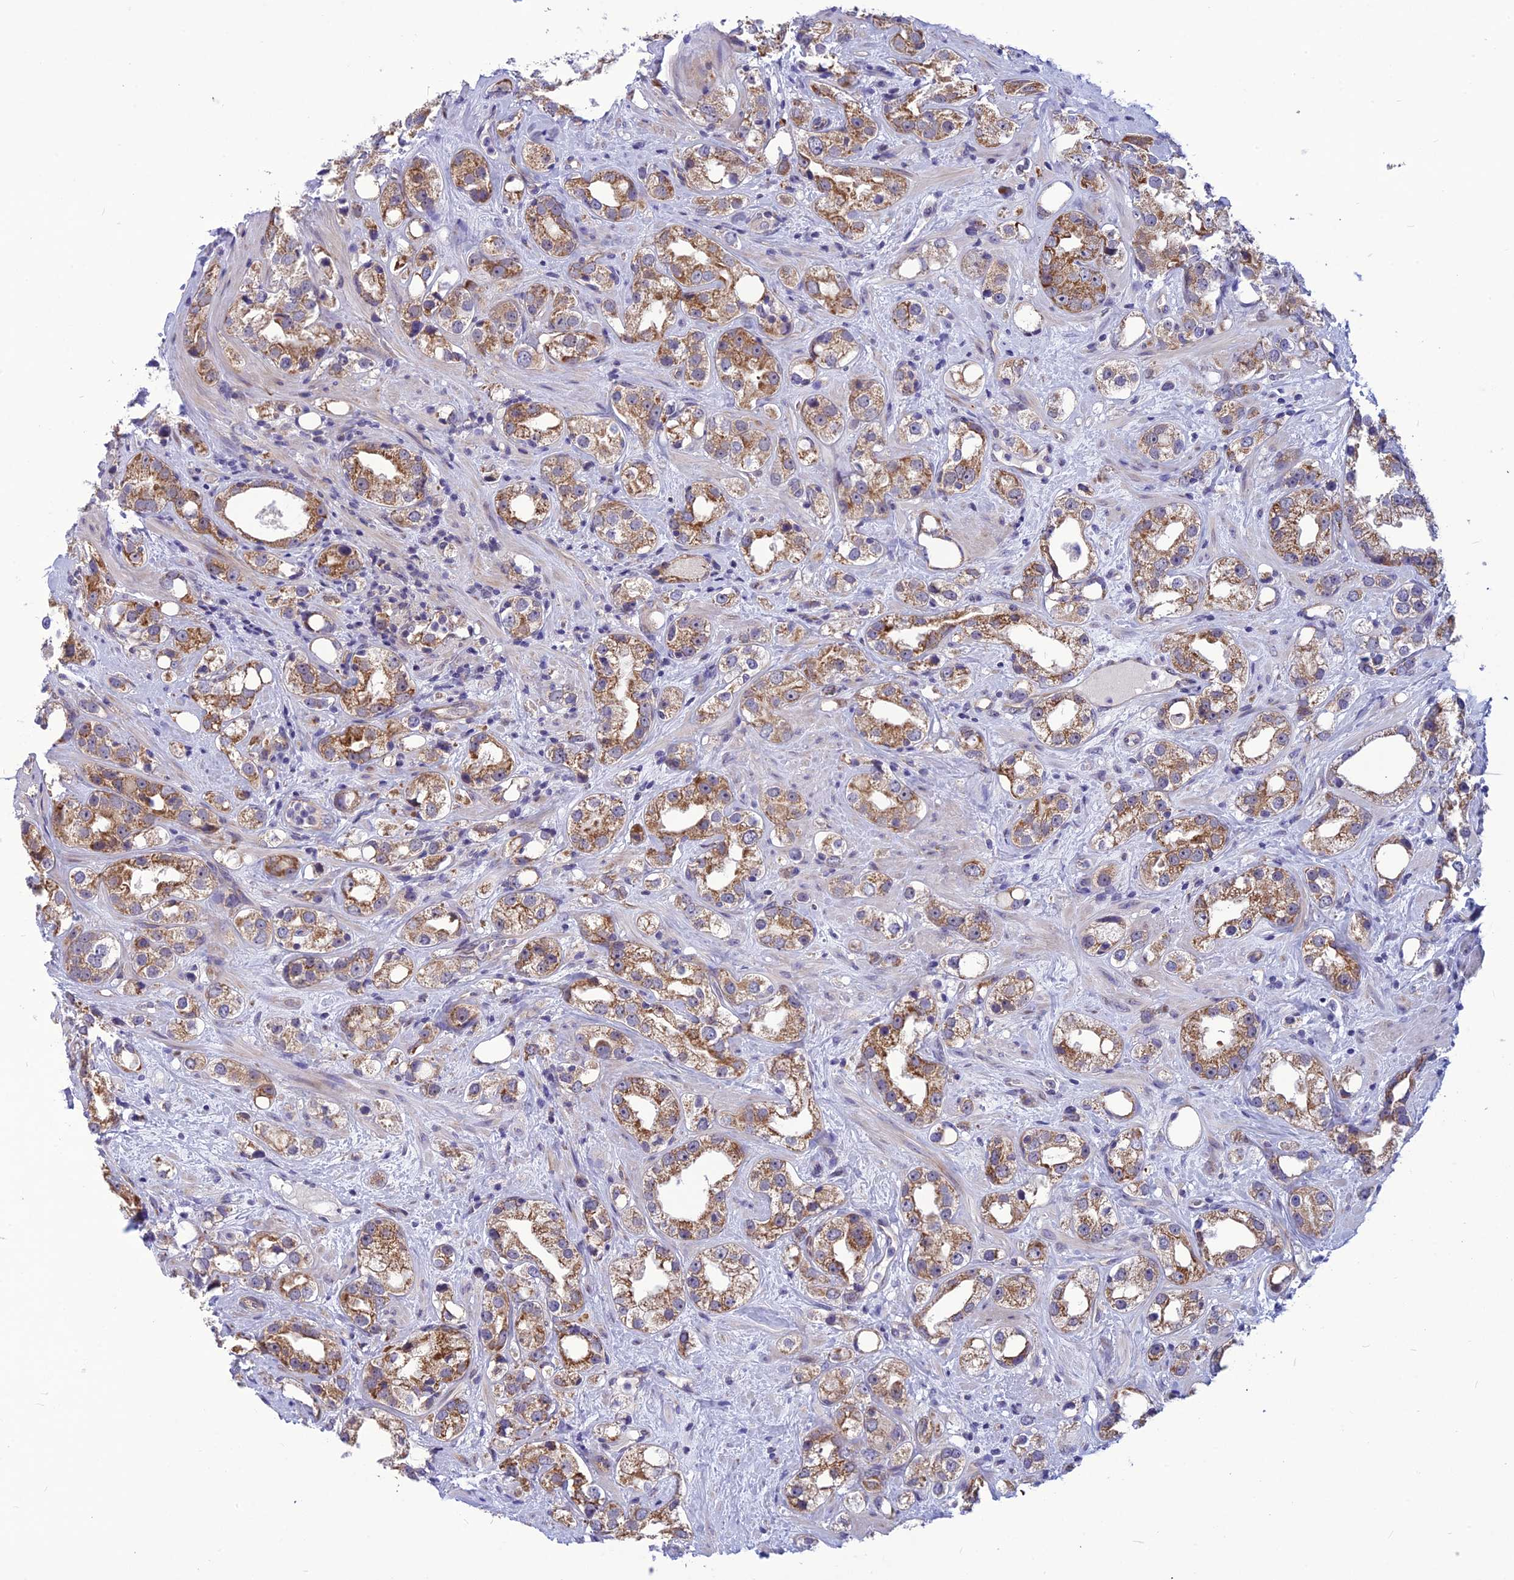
{"staining": {"intensity": "moderate", "quantity": ">75%", "location": "cytoplasmic/membranous"}, "tissue": "prostate cancer", "cell_type": "Tumor cells", "image_type": "cancer", "snomed": [{"axis": "morphology", "description": "Adenocarcinoma, NOS"}, {"axis": "topography", "description": "Prostate"}], "caption": "Tumor cells show medium levels of moderate cytoplasmic/membranous positivity in approximately >75% of cells in human prostate cancer.", "gene": "PSMF1", "patient": {"sex": "male", "age": 79}}